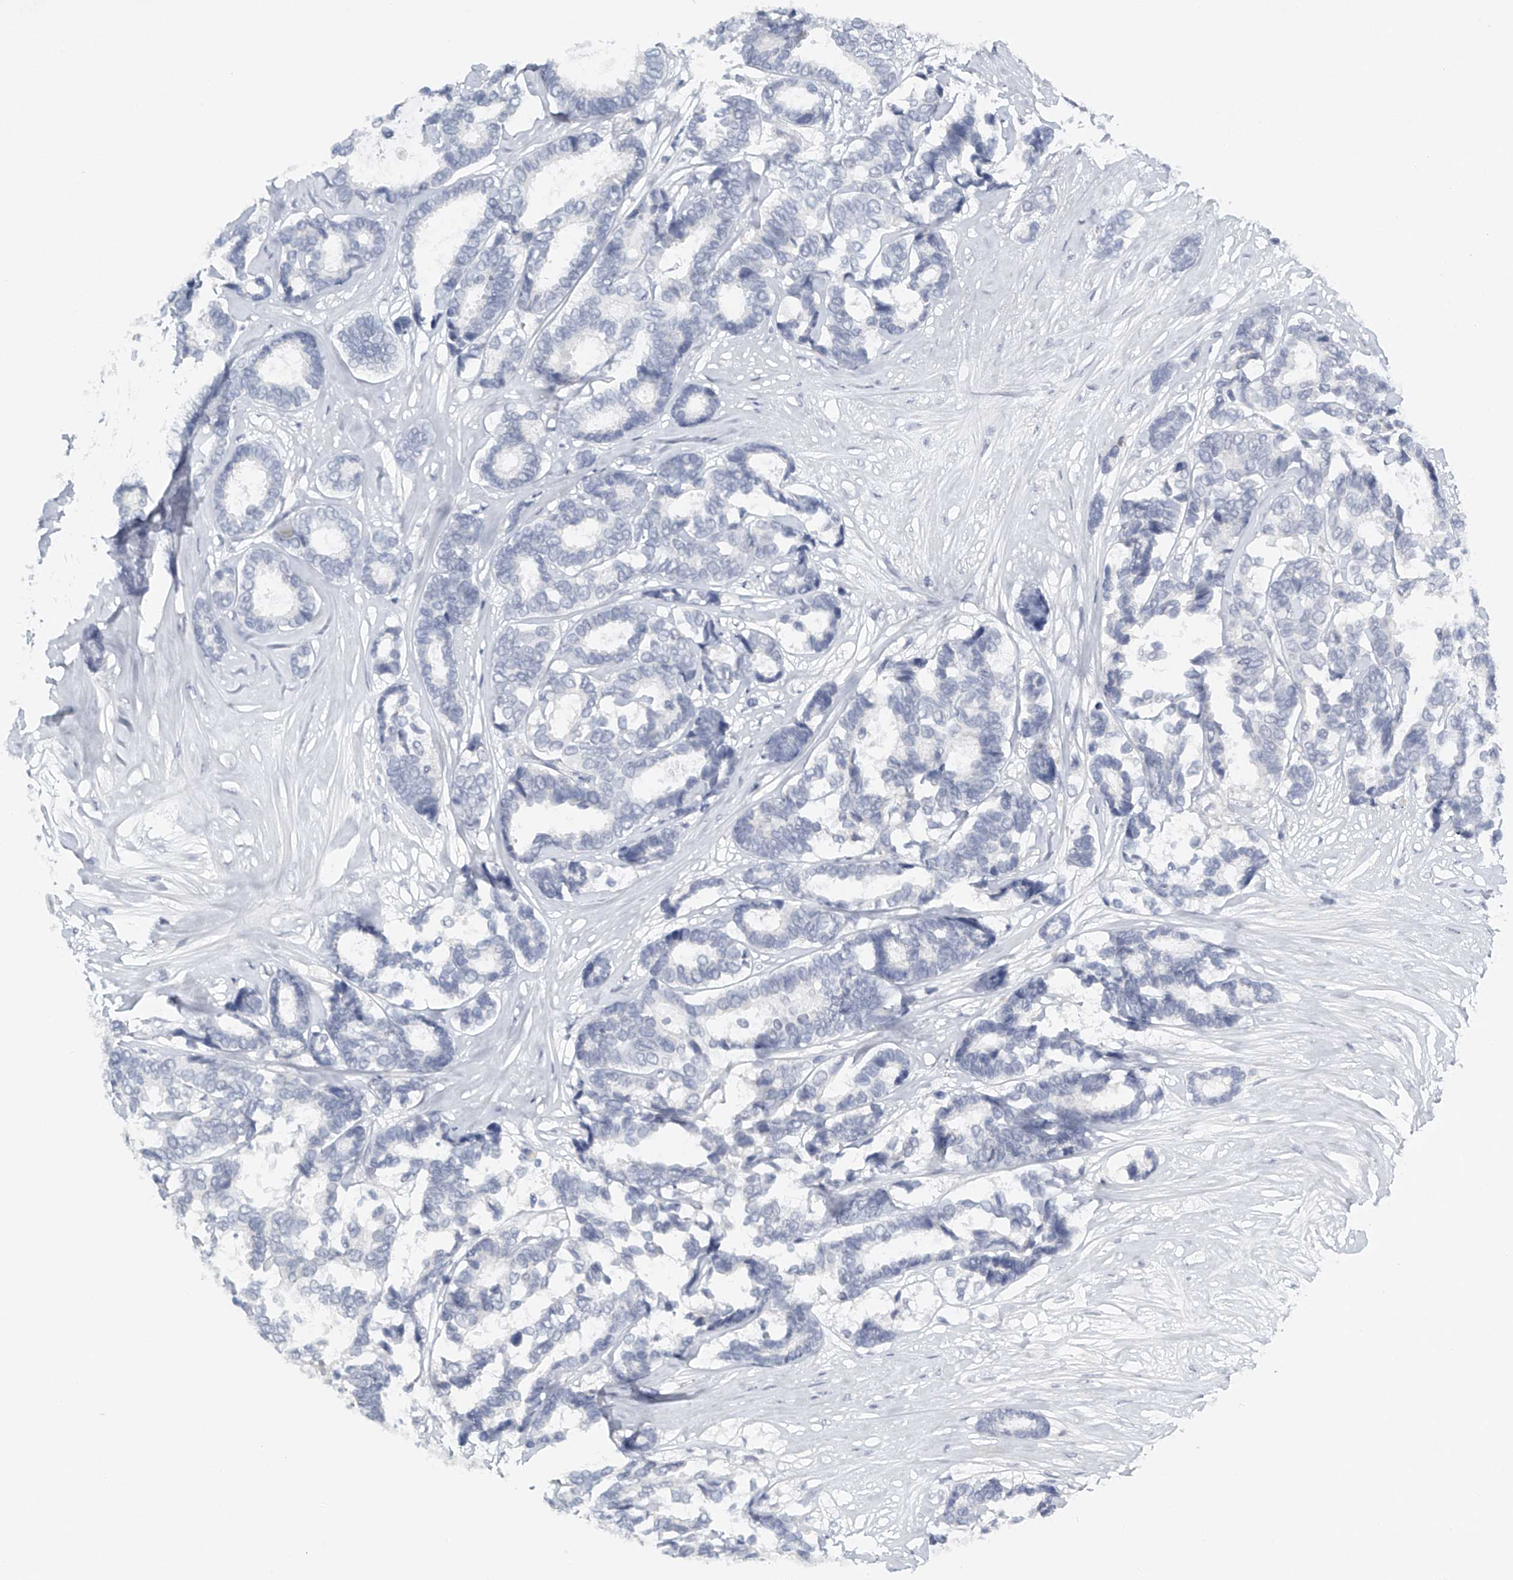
{"staining": {"intensity": "negative", "quantity": "none", "location": "none"}, "tissue": "breast cancer", "cell_type": "Tumor cells", "image_type": "cancer", "snomed": [{"axis": "morphology", "description": "Duct carcinoma"}, {"axis": "topography", "description": "Breast"}], "caption": "A photomicrograph of human breast cancer is negative for staining in tumor cells. Nuclei are stained in blue.", "gene": "FAT2", "patient": {"sex": "female", "age": 87}}